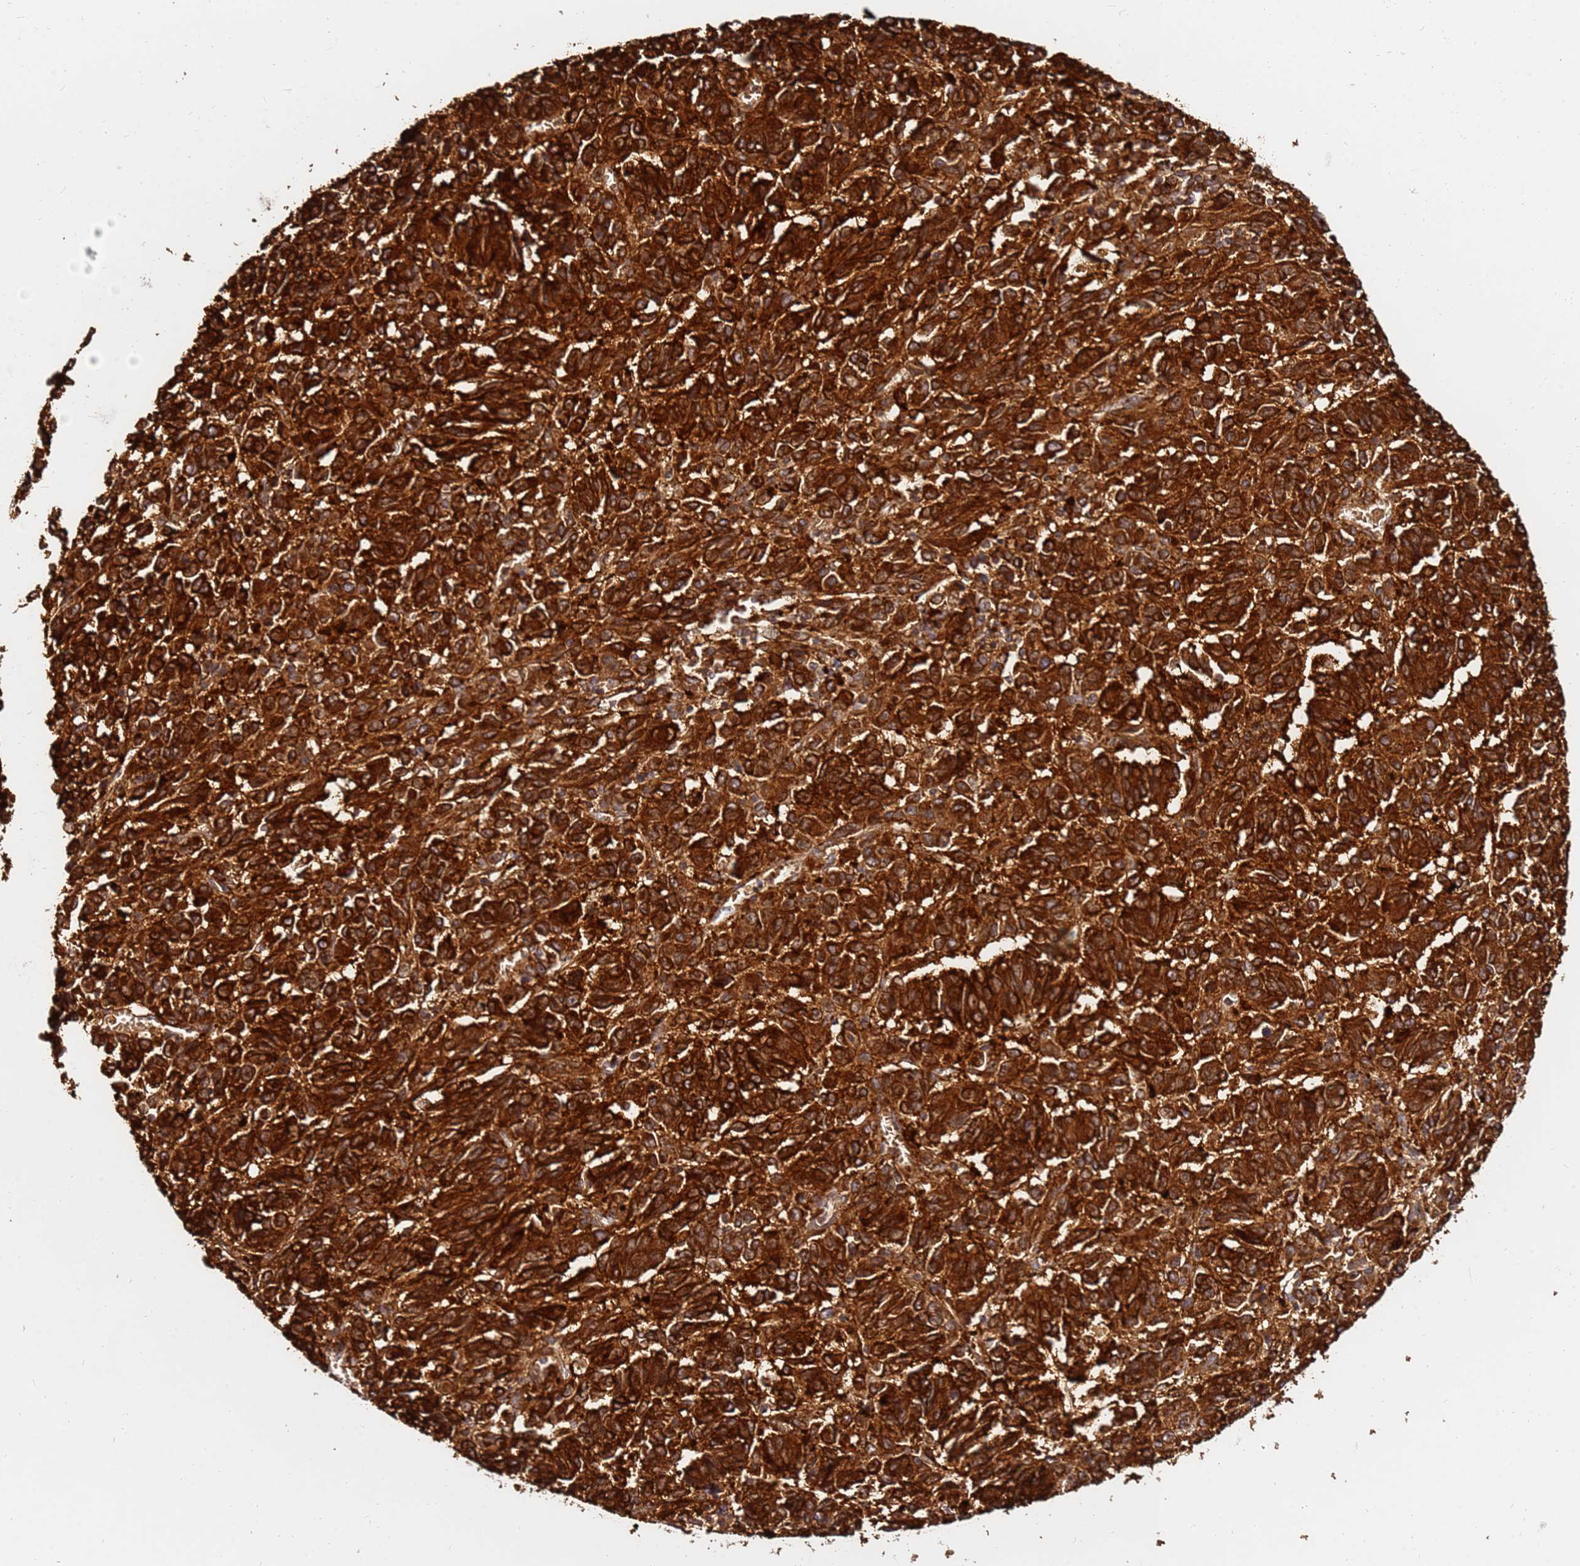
{"staining": {"intensity": "strong", "quantity": ">75%", "location": "cytoplasmic/membranous"}, "tissue": "melanoma", "cell_type": "Tumor cells", "image_type": "cancer", "snomed": [{"axis": "morphology", "description": "Malignant melanoma, Metastatic site"}, {"axis": "topography", "description": "Lung"}], "caption": "Immunohistochemical staining of human malignant melanoma (metastatic site) shows high levels of strong cytoplasmic/membranous expression in approximately >75% of tumor cells. The staining was performed using DAB (3,3'-diaminobenzidine), with brown indicating positive protein expression. Nuclei are stained blue with hematoxylin.", "gene": "DVL3", "patient": {"sex": "male", "age": 64}}